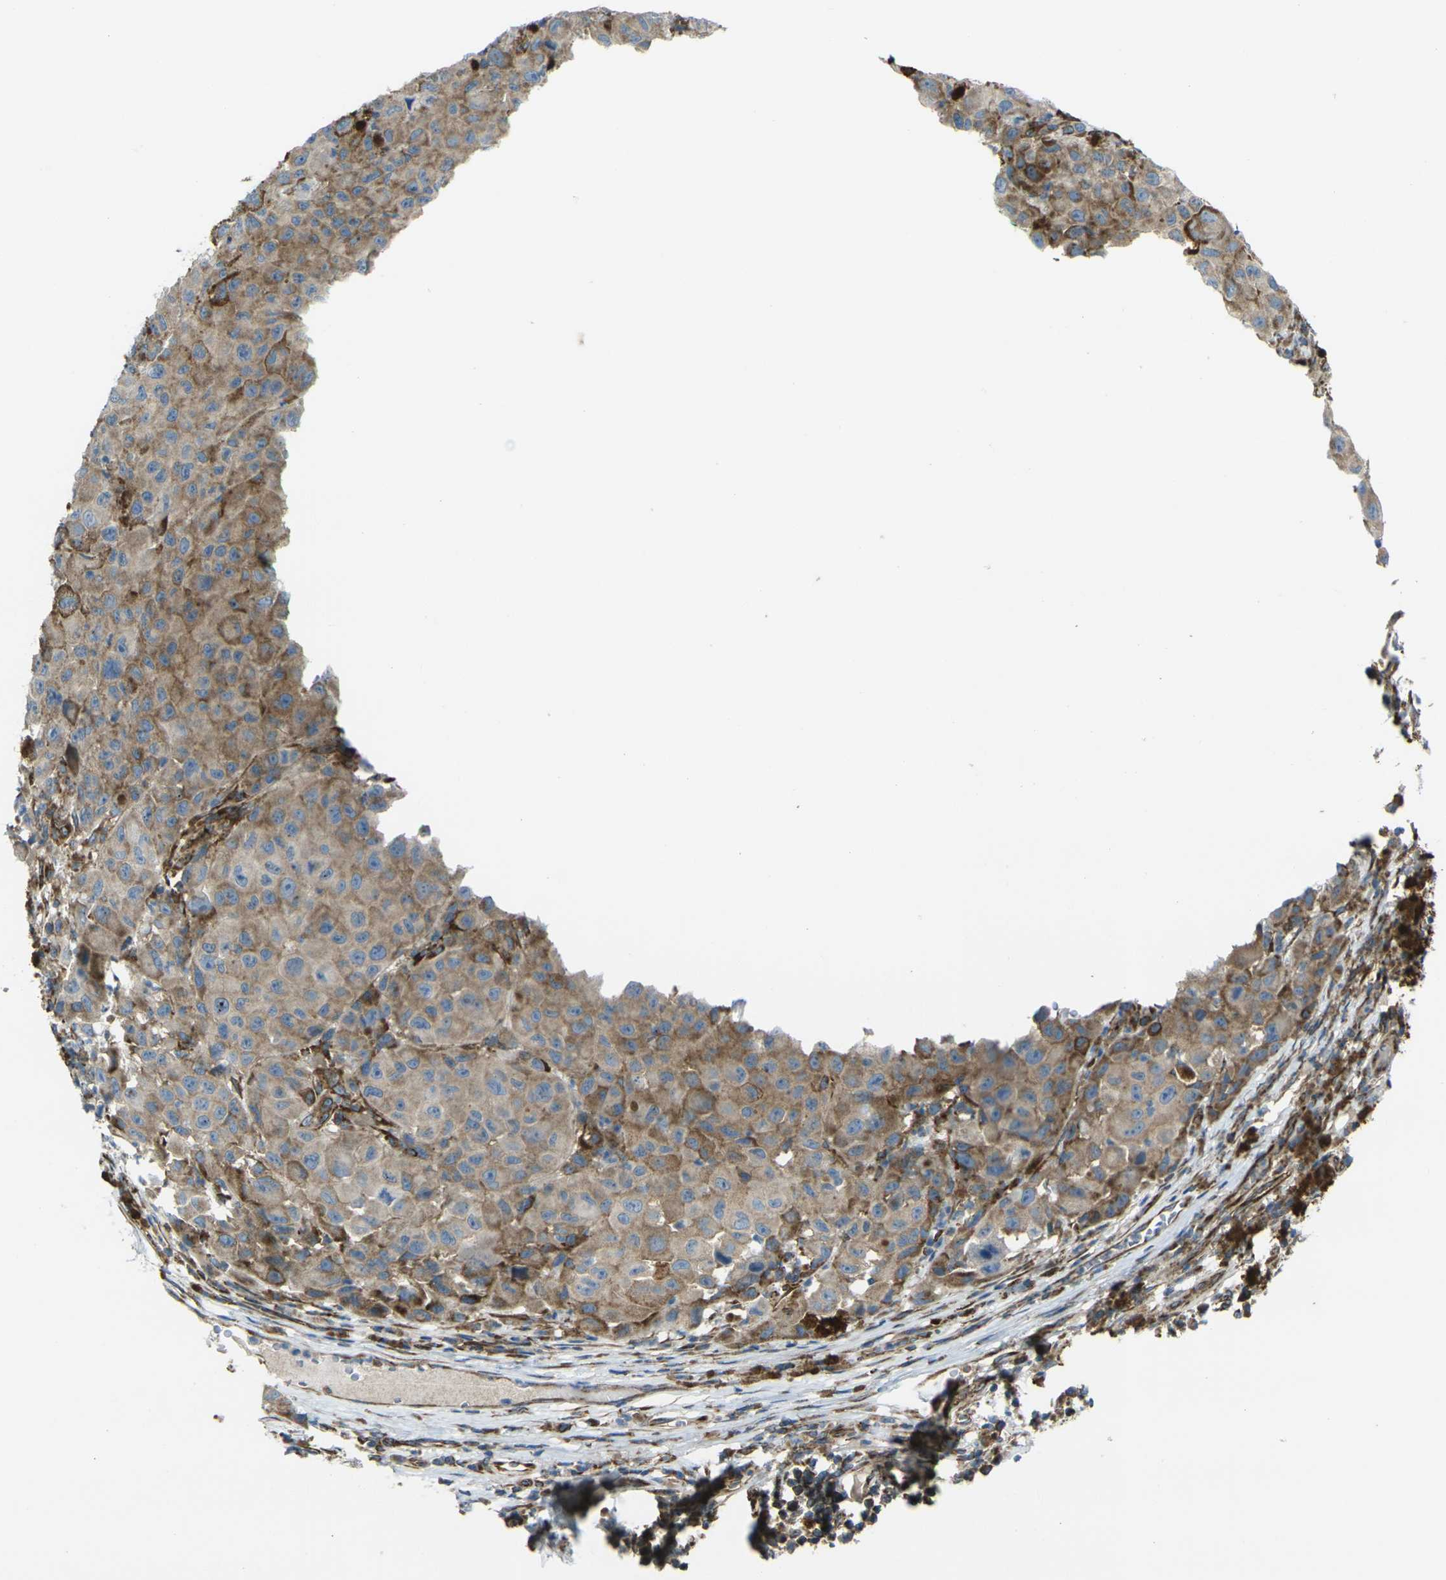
{"staining": {"intensity": "weak", "quantity": ">75%", "location": "cytoplasmic/membranous"}, "tissue": "melanoma", "cell_type": "Tumor cells", "image_type": "cancer", "snomed": [{"axis": "morphology", "description": "Malignant melanoma, NOS"}, {"axis": "topography", "description": "Skin"}], "caption": "Melanoma was stained to show a protein in brown. There is low levels of weak cytoplasmic/membranous expression in about >75% of tumor cells.", "gene": "CELSR2", "patient": {"sex": "female", "age": 46}}